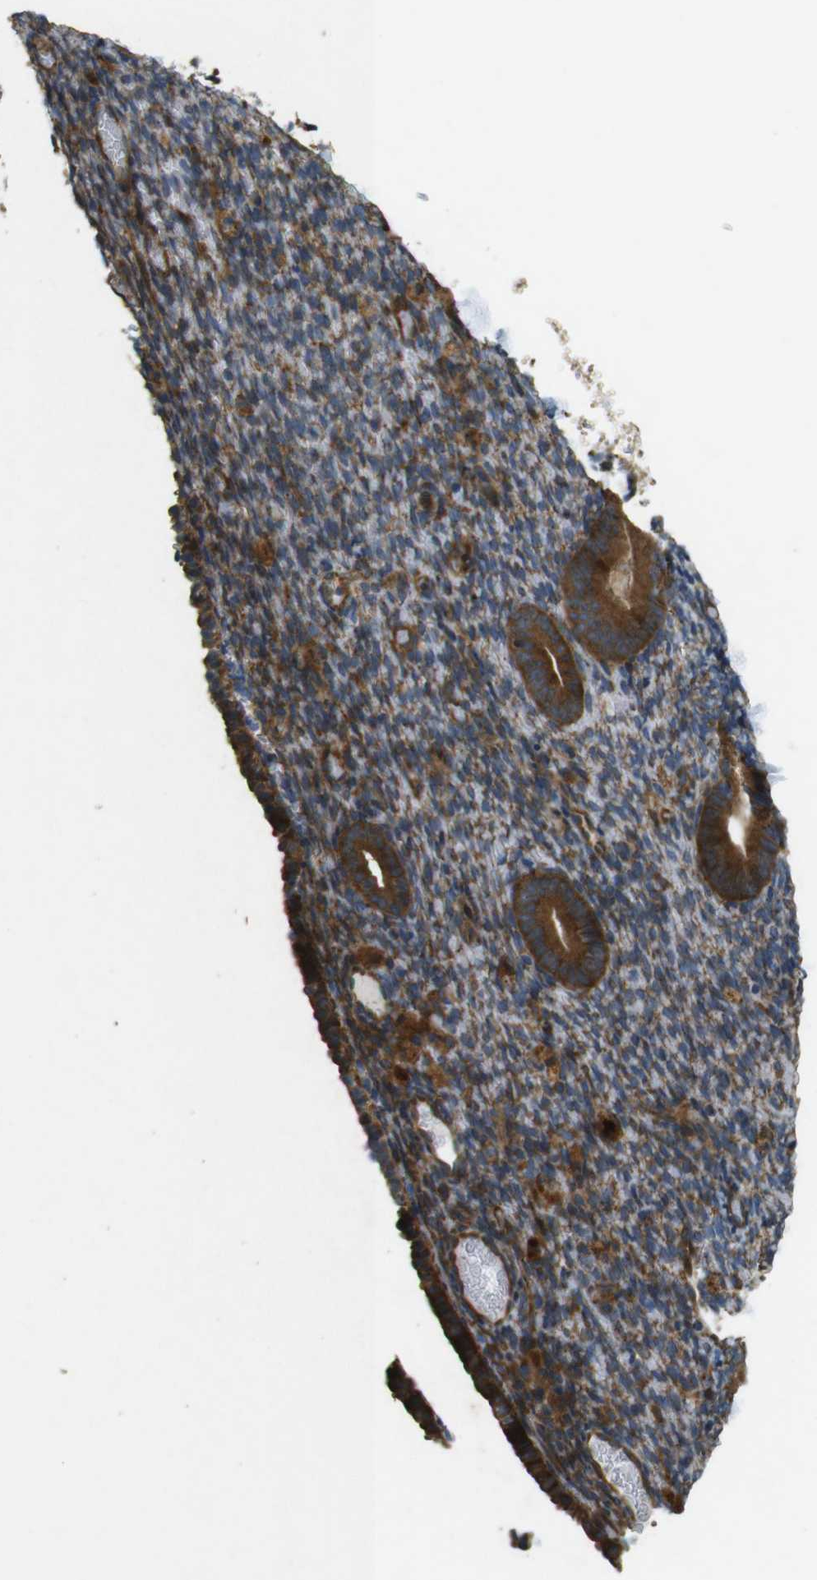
{"staining": {"intensity": "weak", "quantity": ">75%", "location": "cytoplasmic/membranous"}, "tissue": "endometrium", "cell_type": "Cells in endometrial stroma", "image_type": "normal", "snomed": [{"axis": "morphology", "description": "Normal tissue, NOS"}, {"axis": "topography", "description": "Endometrium"}], "caption": "Immunohistochemistry (IHC) photomicrograph of unremarkable endometrium: human endometrium stained using IHC shows low levels of weak protein expression localized specifically in the cytoplasmic/membranous of cells in endometrial stroma, appearing as a cytoplasmic/membranous brown color.", "gene": "BNIP3", "patient": {"sex": "female", "age": 51}}